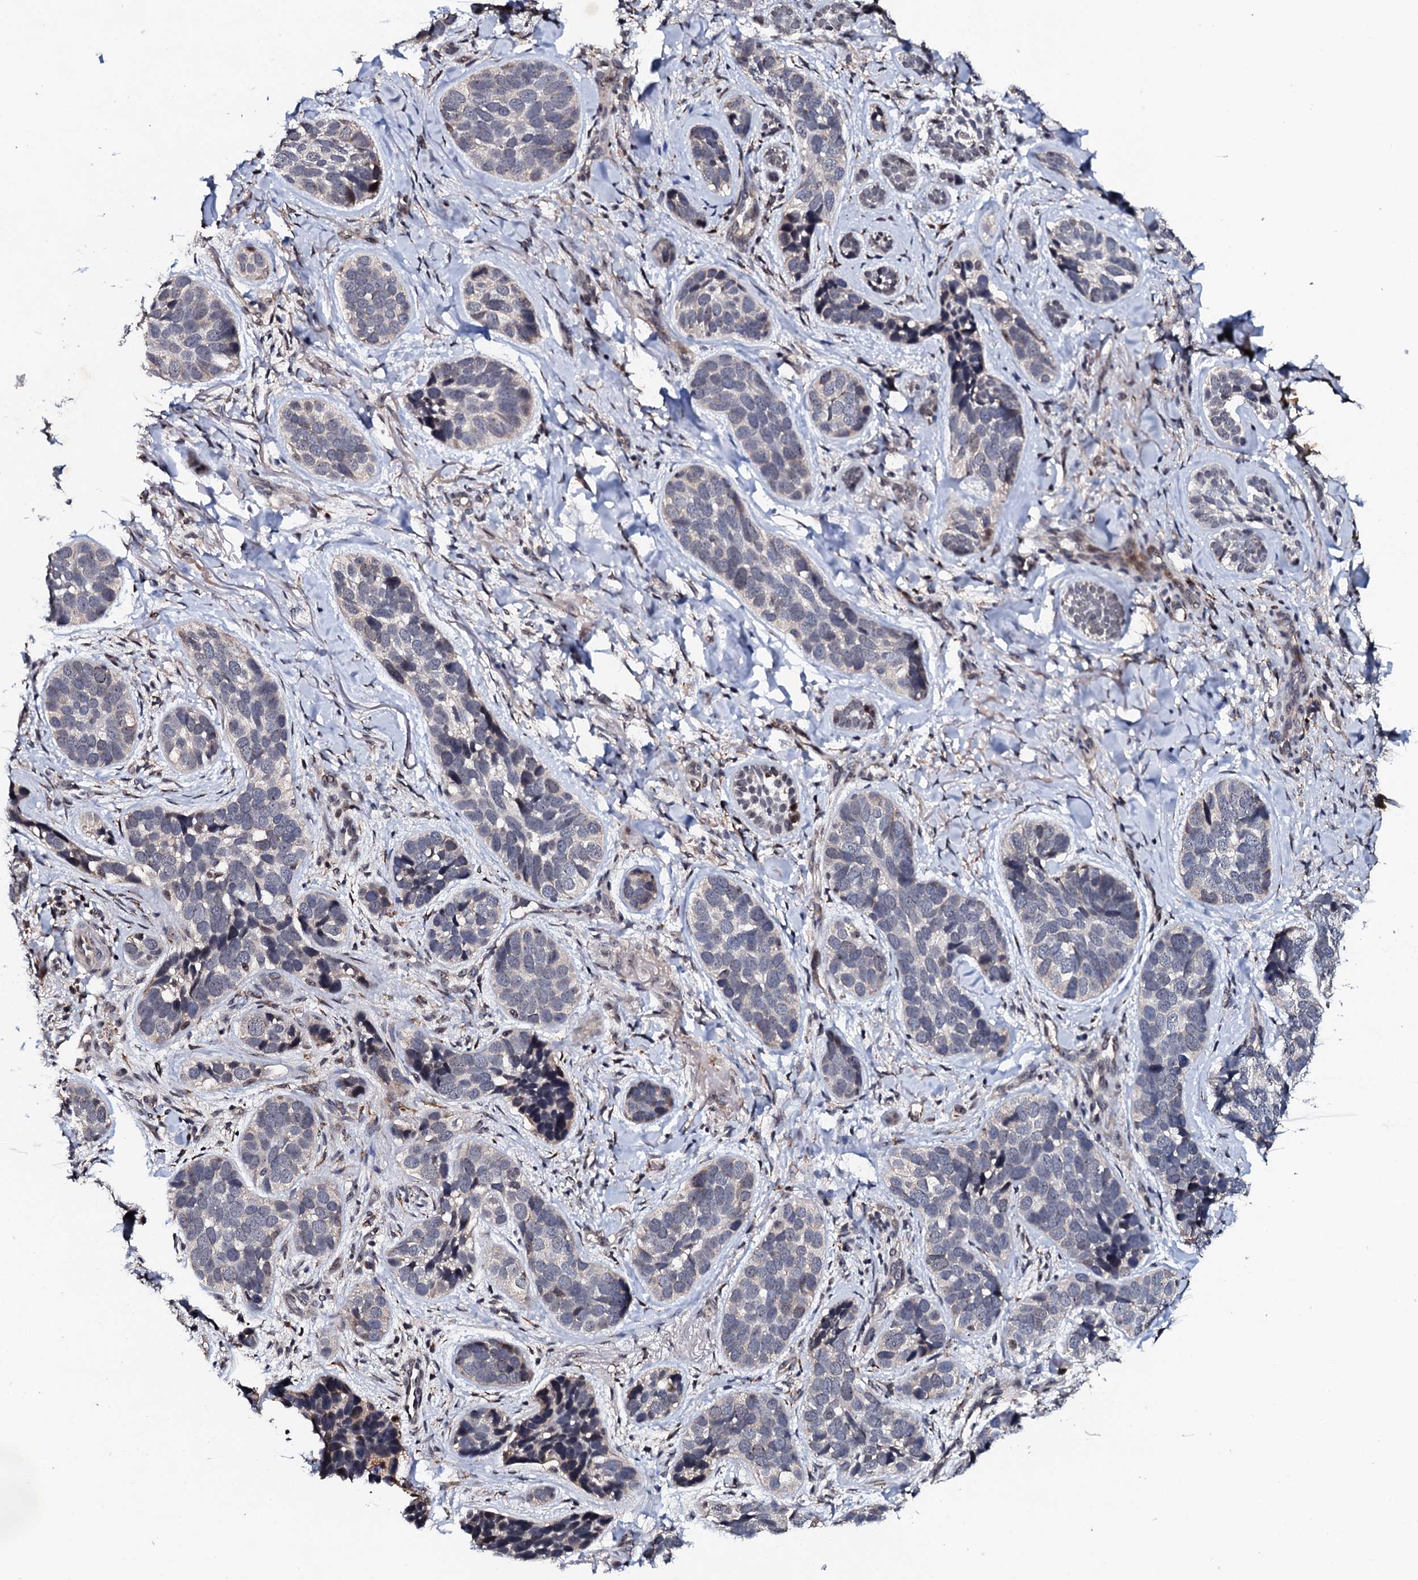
{"staining": {"intensity": "negative", "quantity": "none", "location": "none"}, "tissue": "skin cancer", "cell_type": "Tumor cells", "image_type": "cancer", "snomed": [{"axis": "morphology", "description": "Basal cell carcinoma"}, {"axis": "topography", "description": "Skin"}], "caption": "Protein analysis of skin basal cell carcinoma demonstrates no significant staining in tumor cells.", "gene": "FAM111A", "patient": {"sex": "male", "age": 71}}